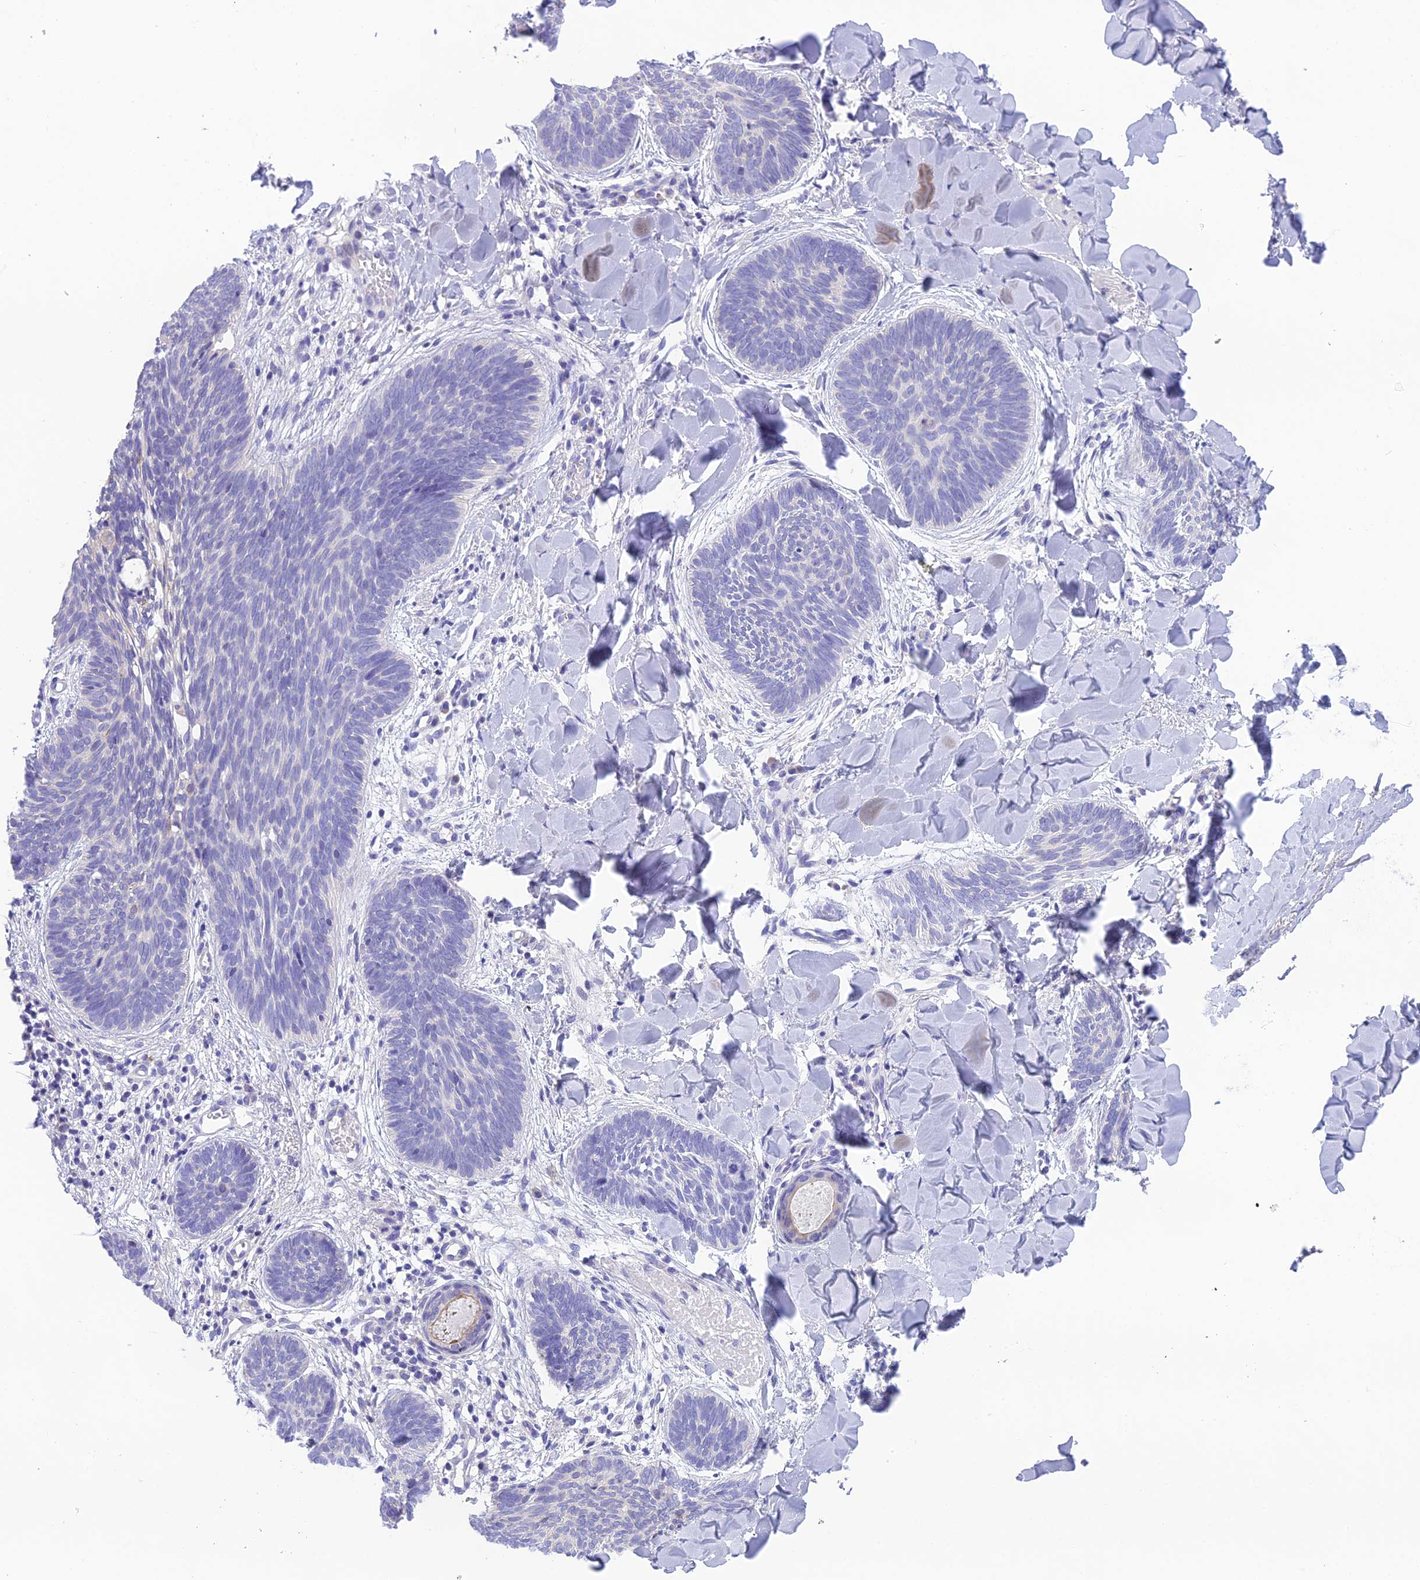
{"staining": {"intensity": "negative", "quantity": "none", "location": "none"}, "tissue": "skin cancer", "cell_type": "Tumor cells", "image_type": "cancer", "snomed": [{"axis": "morphology", "description": "Basal cell carcinoma"}, {"axis": "topography", "description": "Skin"}], "caption": "Immunohistochemistry histopathology image of neoplastic tissue: human skin cancer (basal cell carcinoma) stained with DAB displays no significant protein positivity in tumor cells.", "gene": "KIAA0408", "patient": {"sex": "female", "age": 81}}